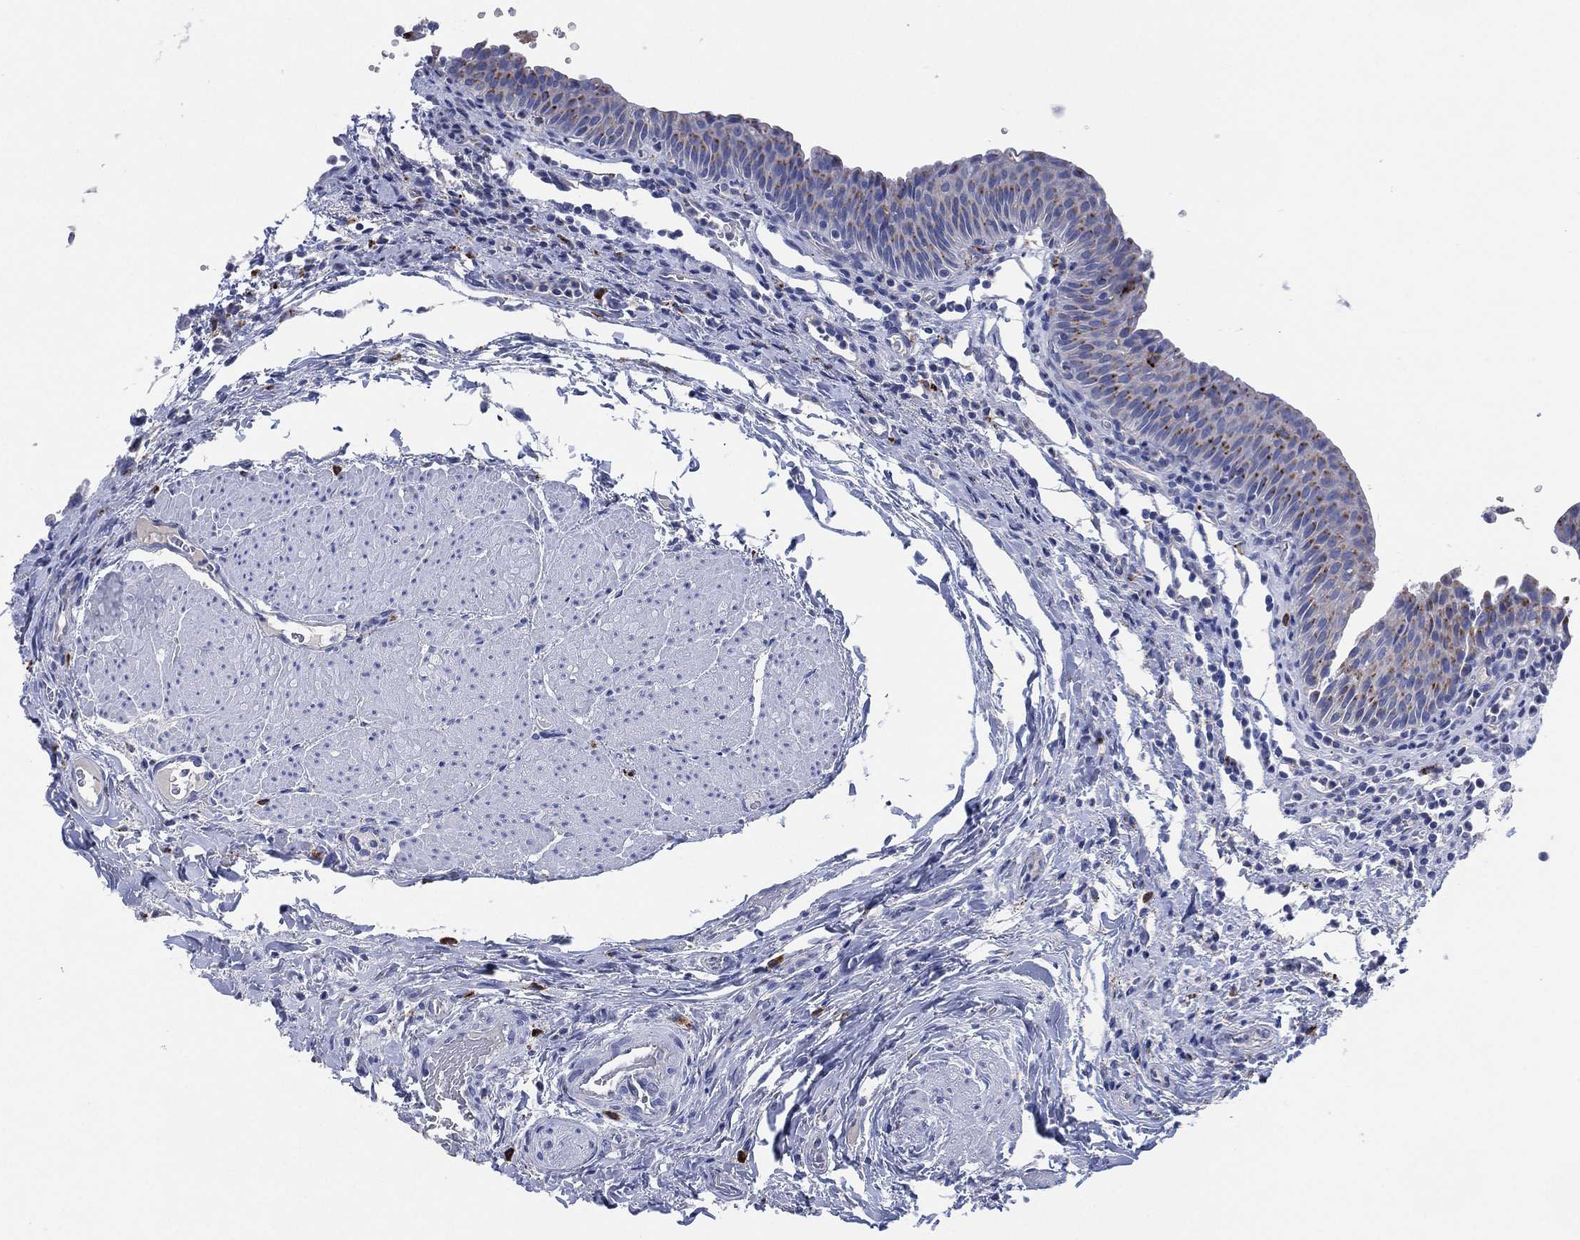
{"staining": {"intensity": "moderate", "quantity": "<25%", "location": "cytoplasmic/membranous"}, "tissue": "urinary bladder", "cell_type": "Urothelial cells", "image_type": "normal", "snomed": [{"axis": "morphology", "description": "Normal tissue, NOS"}, {"axis": "topography", "description": "Urinary bladder"}], "caption": "Approximately <25% of urothelial cells in normal urinary bladder display moderate cytoplasmic/membranous protein expression as visualized by brown immunohistochemical staining.", "gene": "GALNS", "patient": {"sex": "male", "age": 66}}